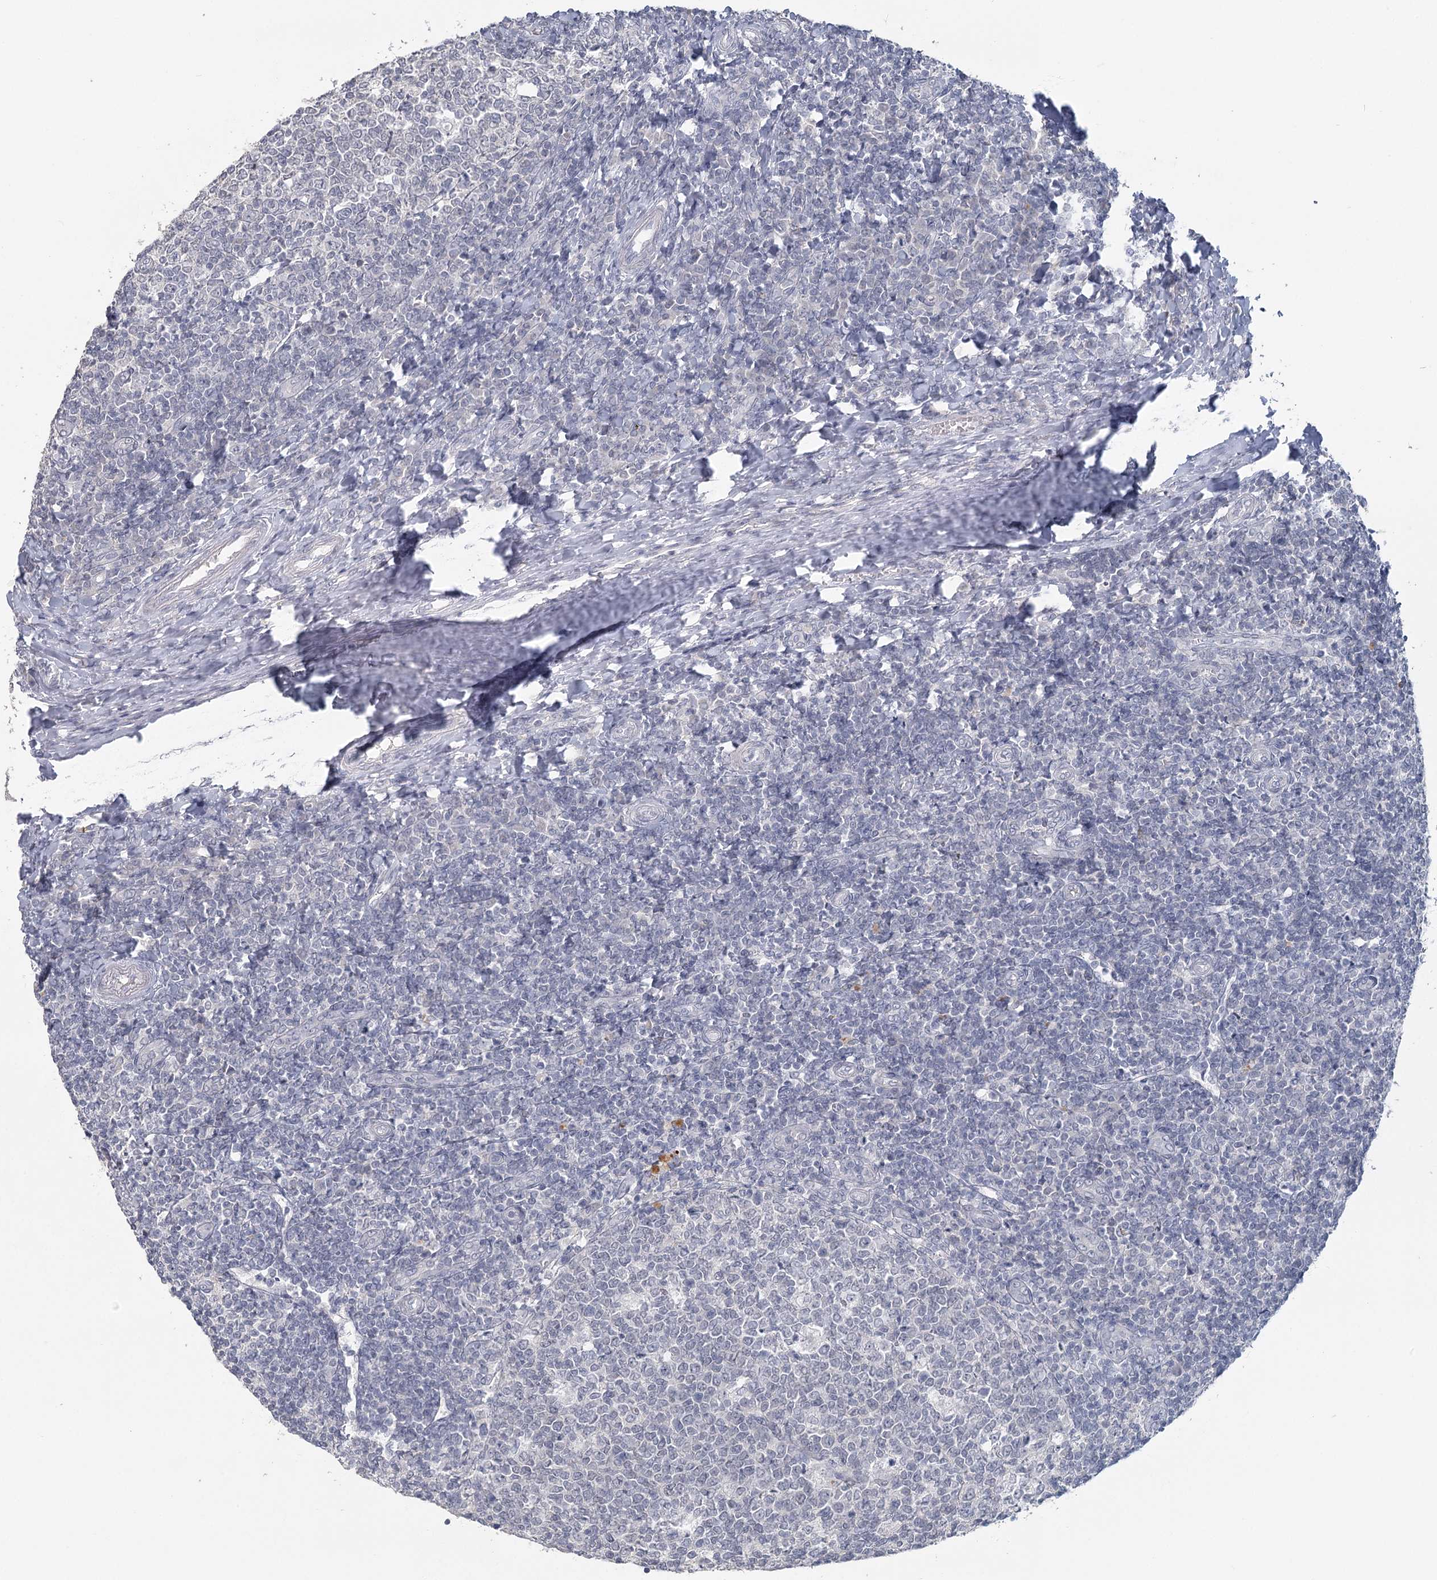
{"staining": {"intensity": "negative", "quantity": "none", "location": "none"}, "tissue": "tonsil", "cell_type": "Germinal center cells", "image_type": "normal", "snomed": [{"axis": "morphology", "description": "Normal tissue, NOS"}, {"axis": "topography", "description": "Tonsil"}], "caption": "Germinal center cells are negative for brown protein staining in normal tonsil. The staining was performed using DAB to visualize the protein expression in brown, while the nuclei were stained in blue with hematoxylin (Magnification: 20x).", "gene": "USP11", "patient": {"sex": "female", "age": 19}}